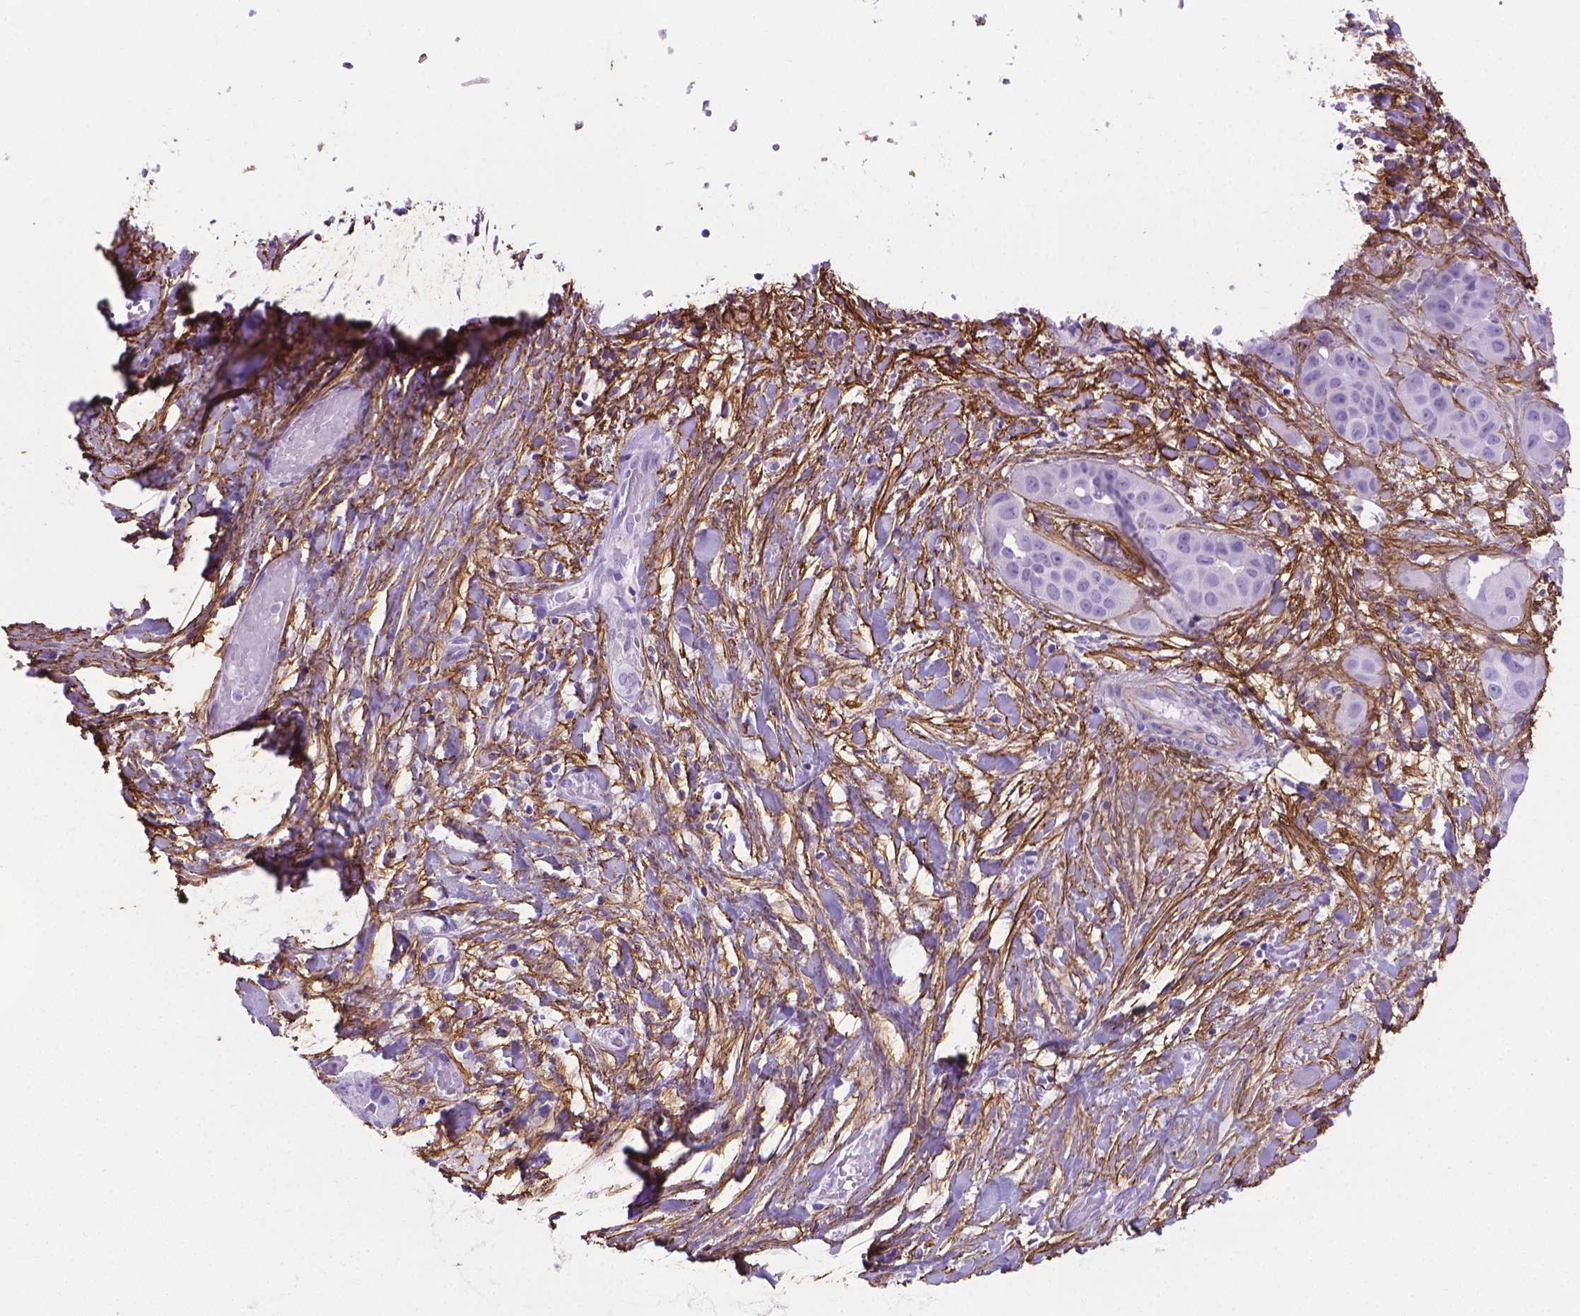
{"staining": {"intensity": "negative", "quantity": "none", "location": "none"}, "tissue": "liver cancer", "cell_type": "Tumor cells", "image_type": "cancer", "snomed": [{"axis": "morphology", "description": "Cholangiocarcinoma"}, {"axis": "topography", "description": "Liver"}], "caption": "Tumor cells are negative for brown protein staining in liver cancer (cholangiocarcinoma).", "gene": "MFAP2", "patient": {"sex": "female", "age": 52}}